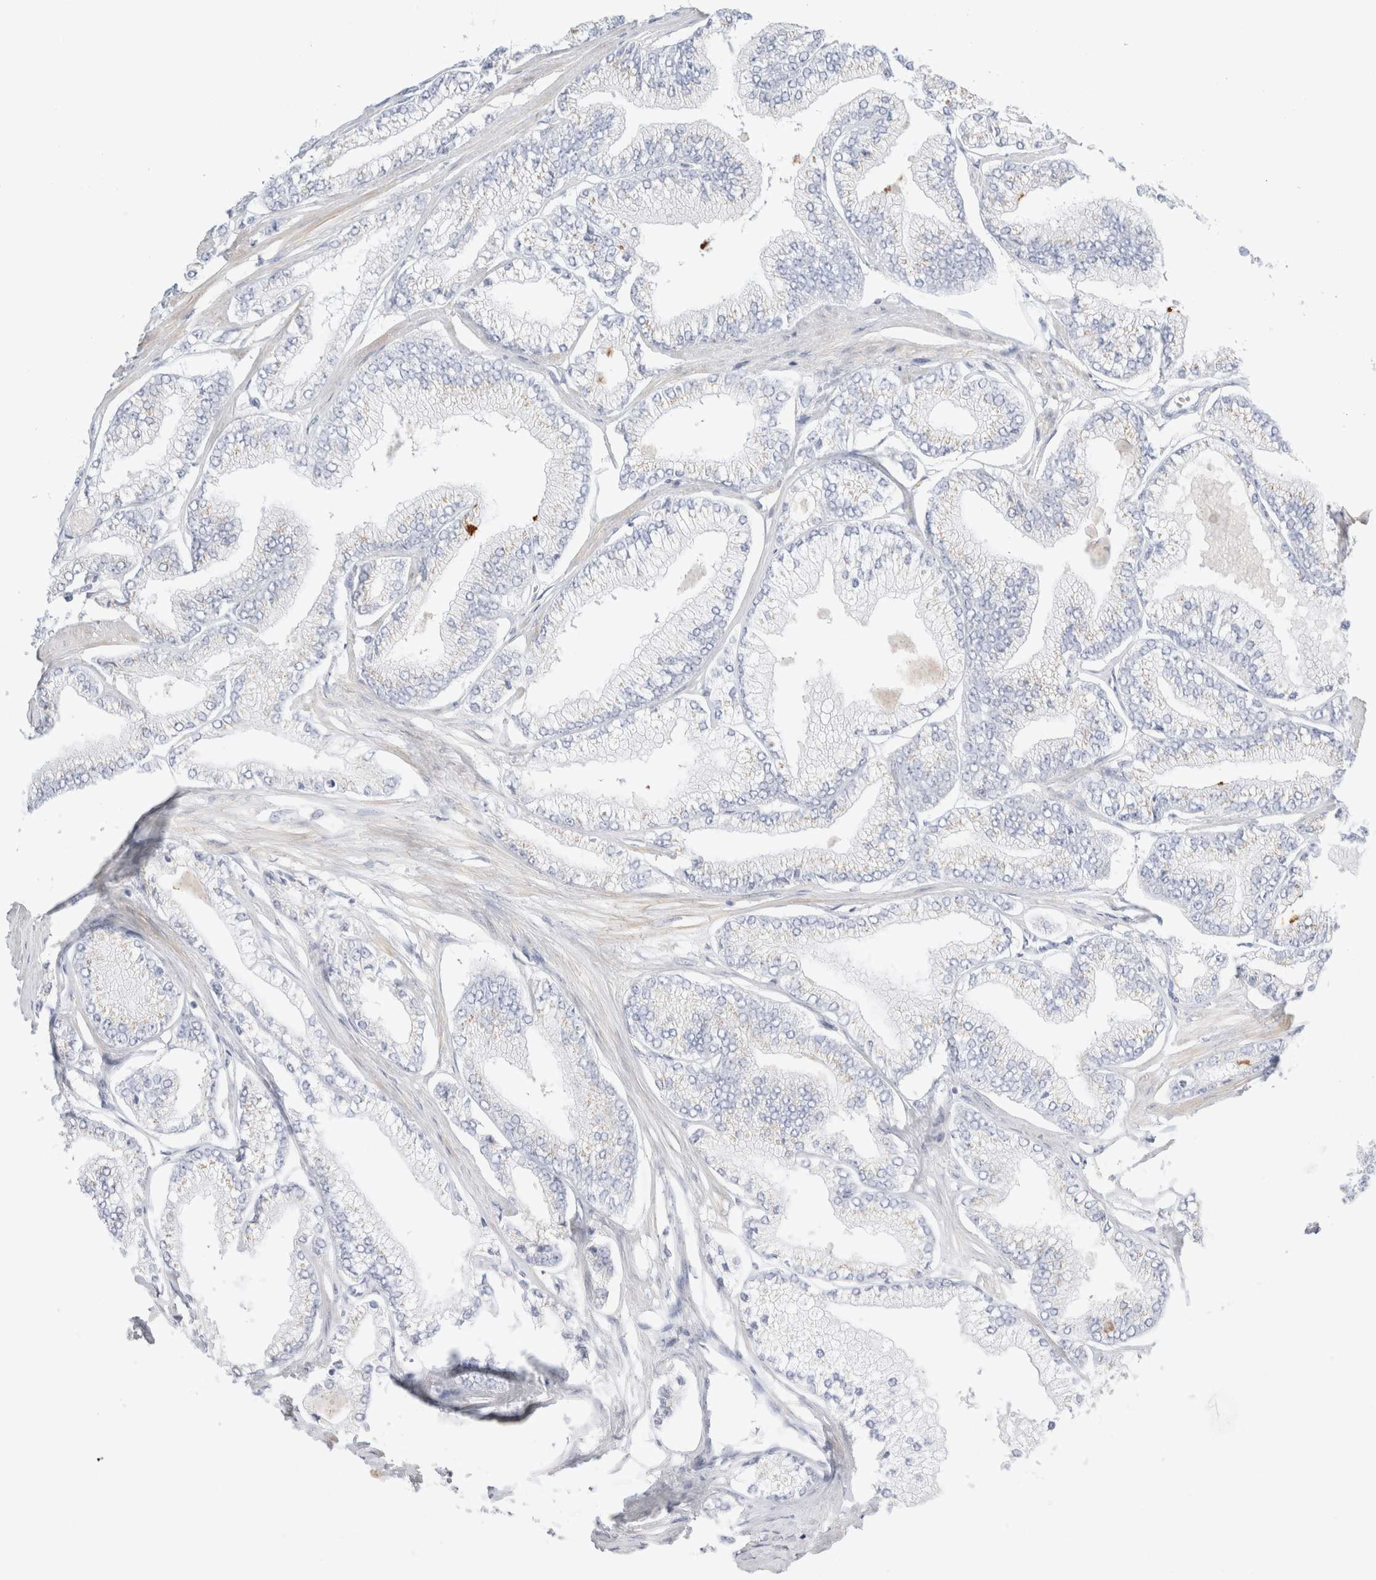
{"staining": {"intensity": "negative", "quantity": "none", "location": "none"}, "tissue": "prostate cancer", "cell_type": "Tumor cells", "image_type": "cancer", "snomed": [{"axis": "morphology", "description": "Adenocarcinoma, Low grade"}, {"axis": "topography", "description": "Prostate"}], "caption": "Prostate cancer was stained to show a protein in brown. There is no significant expression in tumor cells. (Stains: DAB (3,3'-diaminobenzidine) IHC with hematoxylin counter stain, Microscopy: brightfield microscopy at high magnification).", "gene": "ADAM30", "patient": {"sex": "male", "age": 52}}